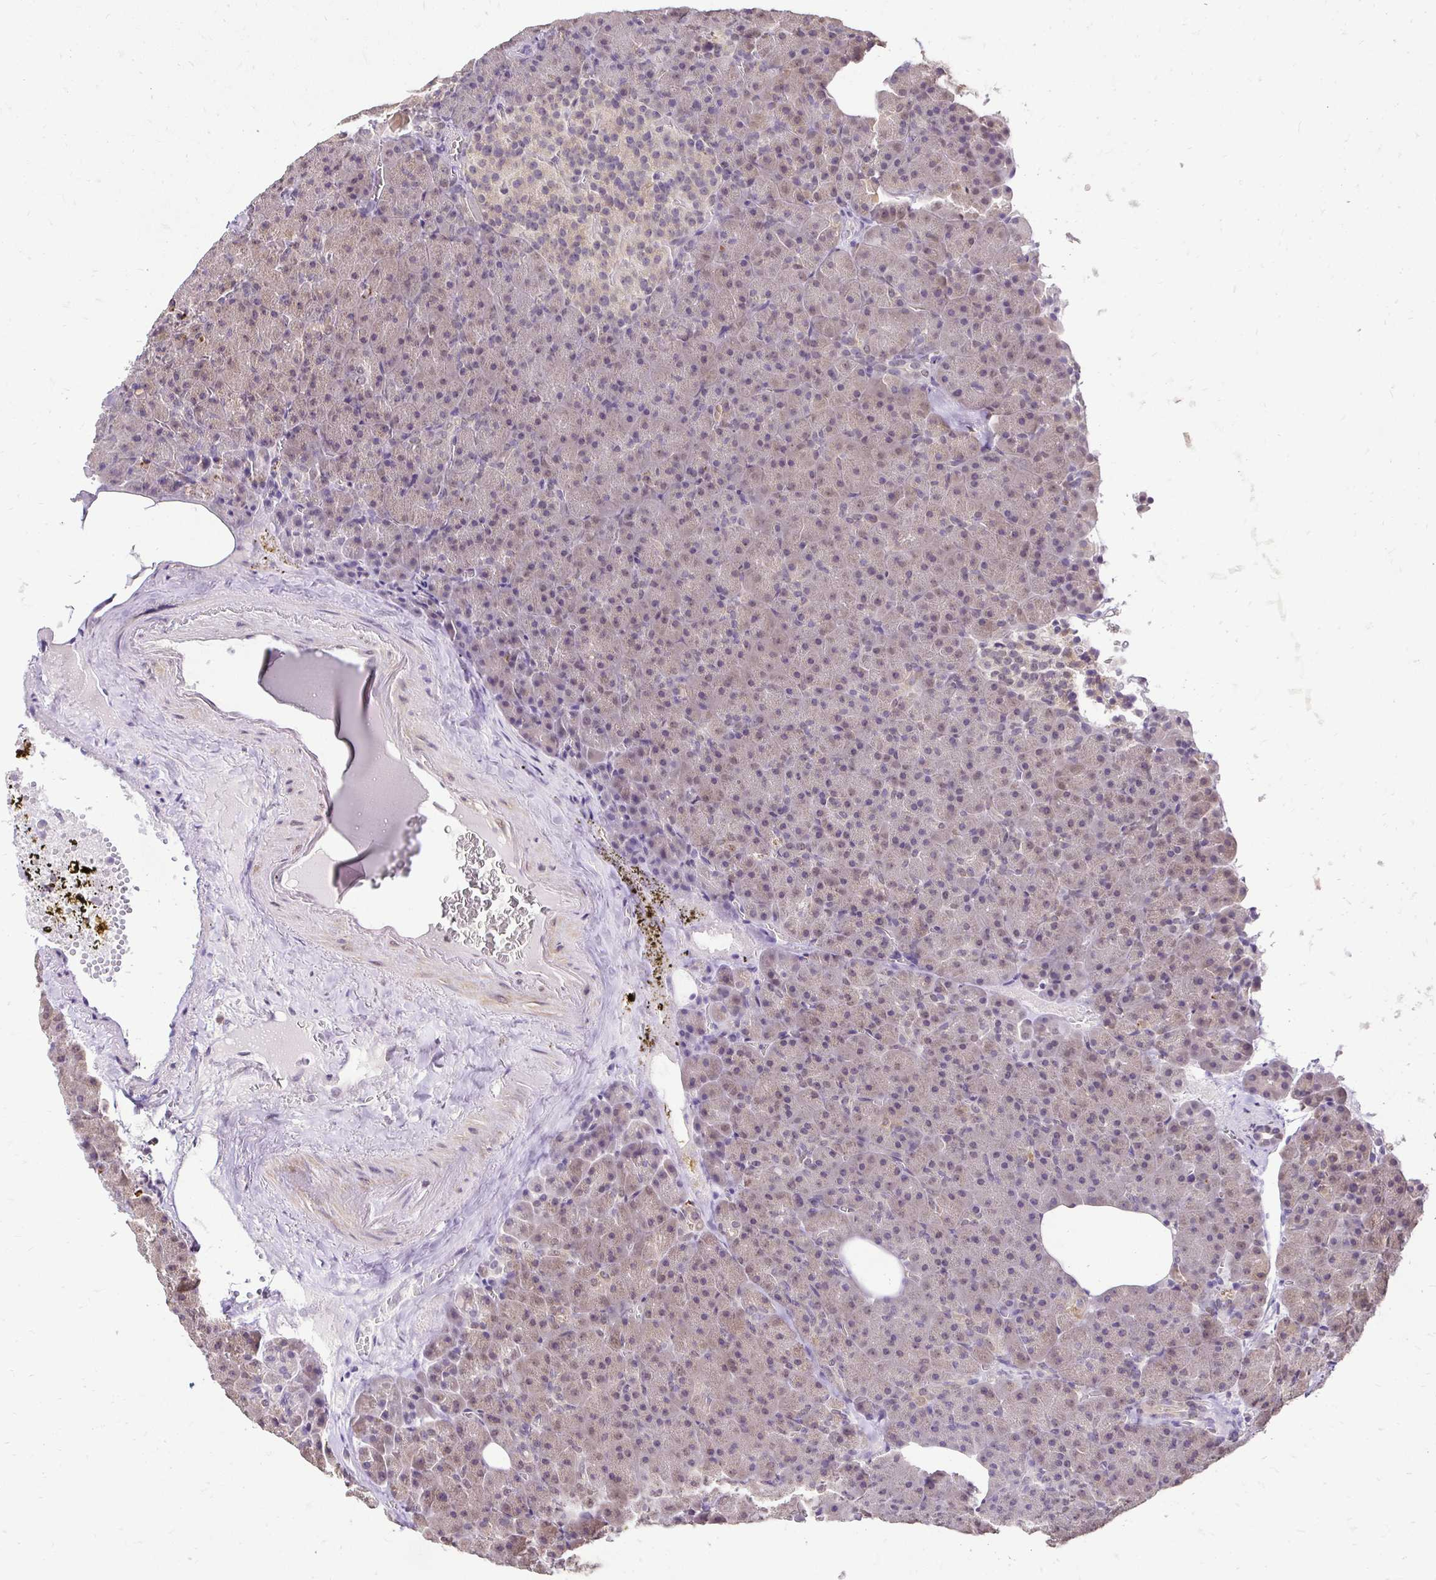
{"staining": {"intensity": "moderate", "quantity": "<25%", "location": "cytoplasmic/membranous"}, "tissue": "pancreas", "cell_type": "Exocrine glandular cells", "image_type": "normal", "snomed": [{"axis": "morphology", "description": "Normal tissue, NOS"}, {"axis": "topography", "description": "Pancreas"}], "caption": "Pancreas stained for a protein reveals moderate cytoplasmic/membranous positivity in exocrine glandular cells. The protein of interest is shown in brown color, while the nuclei are stained blue.", "gene": "RHEBL1", "patient": {"sex": "female", "age": 74}}